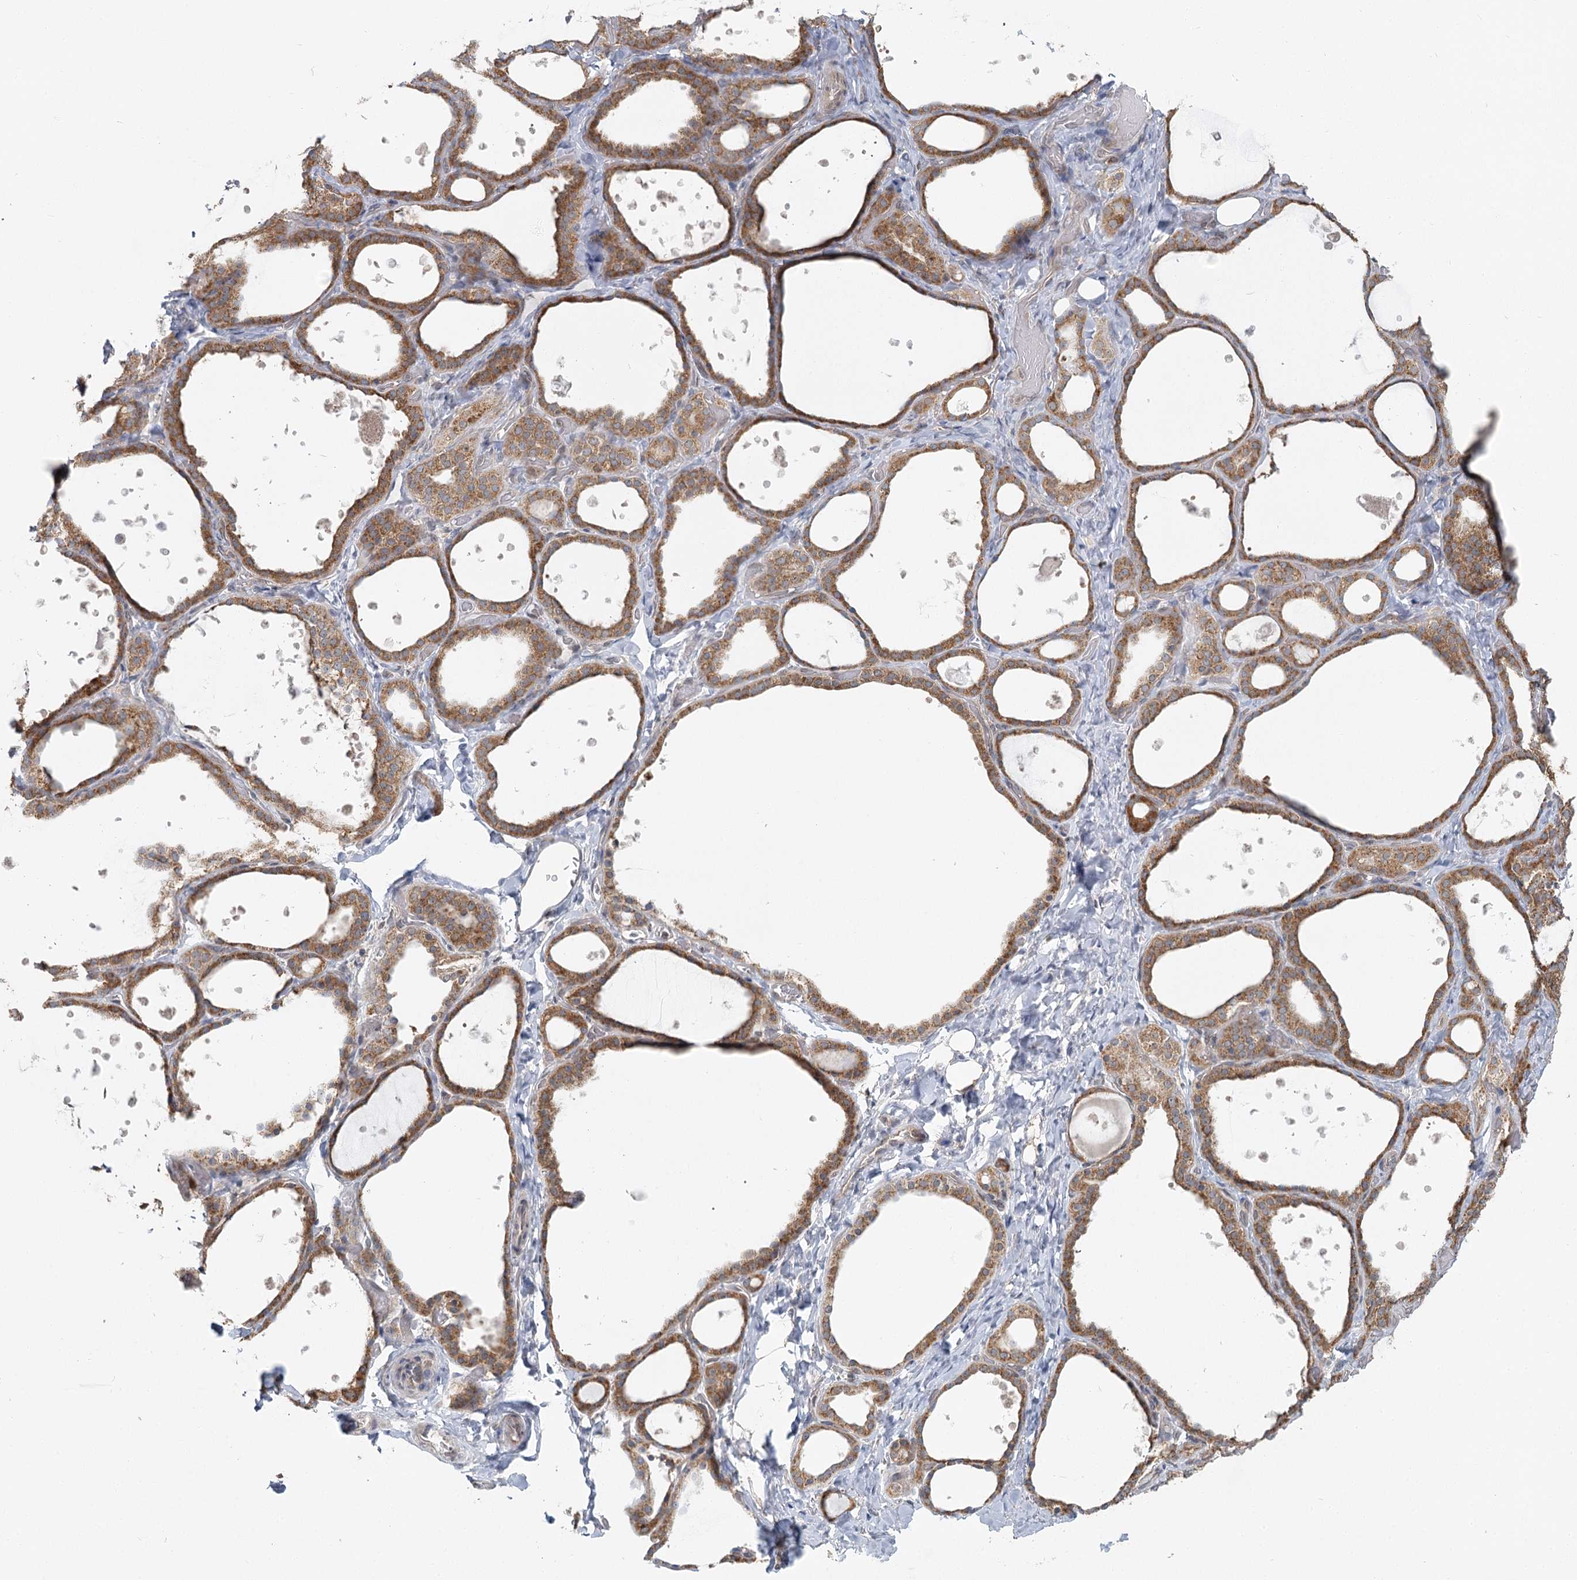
{"staining": {"intensity": "moderate", "quantity": ">75%", "location": "cytoplasmic/membranous"}, "tissue": "thyroid gland", "cell_type": "Glandular cells", "image_type": "normal", "snomed": [{"axis": "morphology", "description": "Normal tissue, NOS"}, {"axis": "topography", "description": "Thyroid gland"}], "caption": "A brown stain labels moderate cytoplasmic/membranous staining of a protein in glandular cells of unremarkable human thyroid gland.", "gene": "THNSL1", "patient": {"sex": "female", "age": 44}}